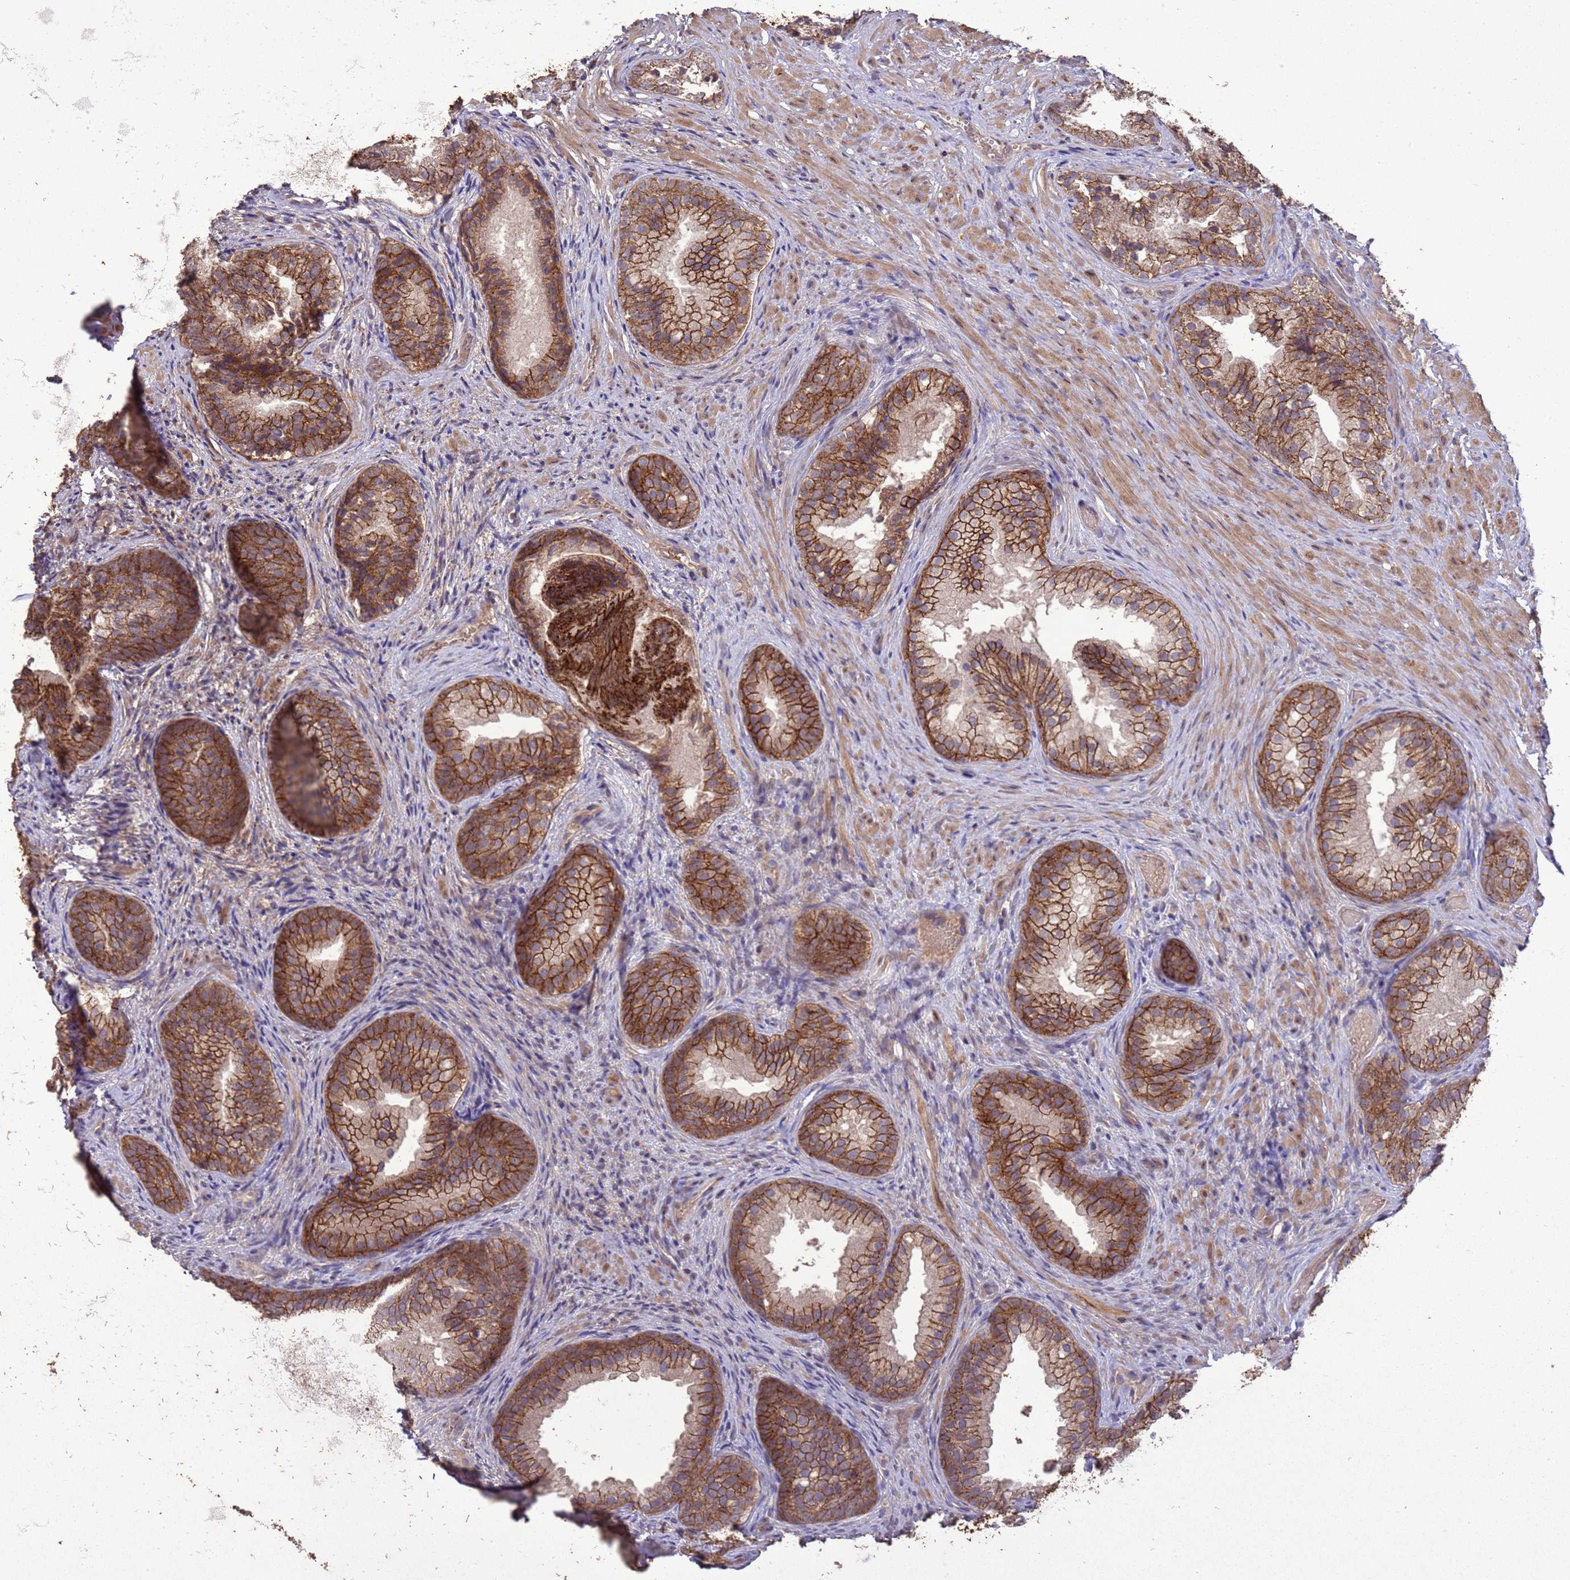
{"staining": {"intensity": "strong", "quantity": ">75%", "location": "cytoplasmic/membranous"}, "tissue": "prostate", "cell_type": "Glandular cells", "image_type": "normal", "snomed": [{"axis": "morphology", "description": "Normal tissue, NOS"}, {"axis": "topography", "description": "Prostate"}], "caption": "Glandular cells exhibit high levels of strong cytoplasmic/membranous staining in approximately >75% of cells in unremarkable human prostate. (Brightfield microscopy of DAB IHC at high magnification).", "gene": "SLC9B2", "patient": {"sex": "male", "age": 76}}